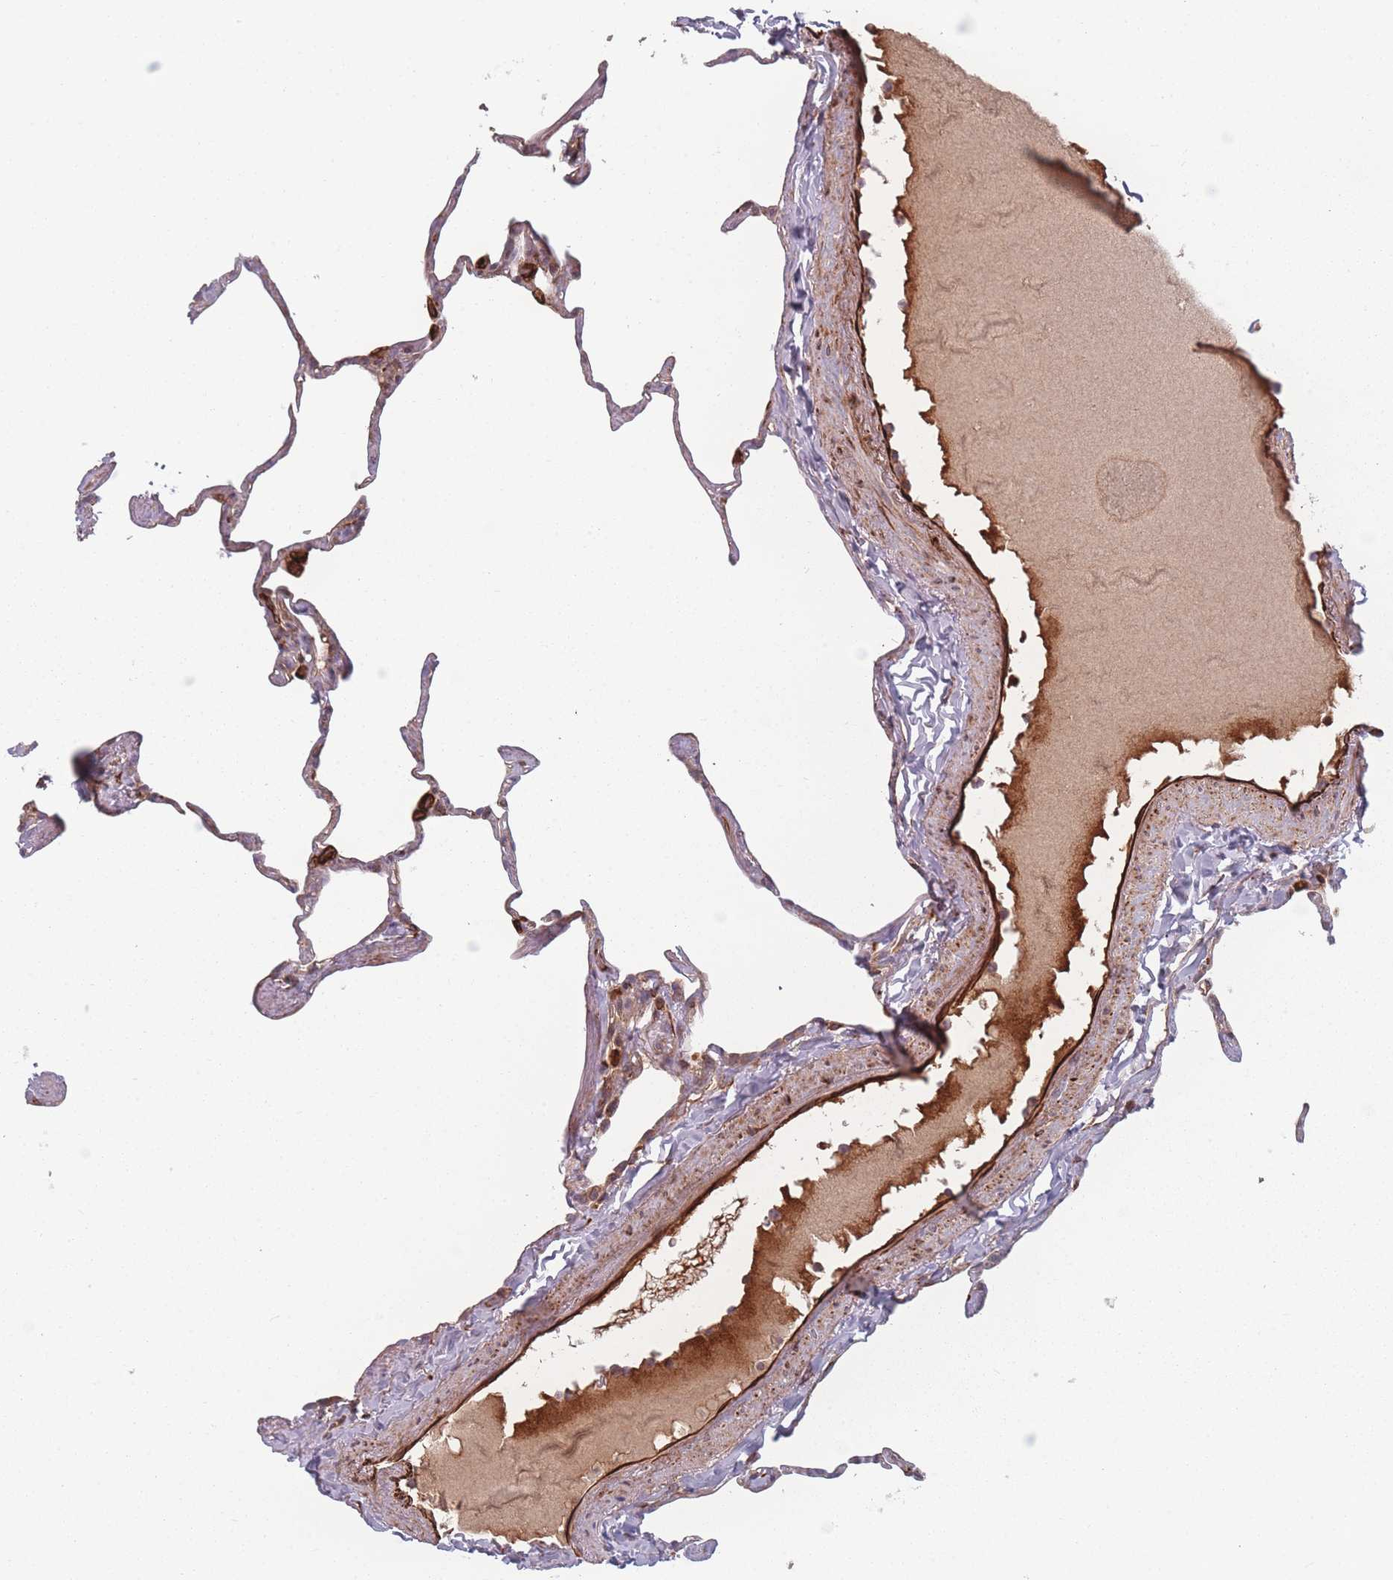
{"staining": {"intensity": "negative", "quantity": "none", "location": "none"}, "tissue": "lung", "cell_type": "Alveolar cells", "image_type": "normal", "snomed": [{"axis": "morphology", "description": "Normal tissue, NOS"}, {"axis": "topography", "description": "Lung"}], "caption": "Alveolar cells show no significant protein staining in normal lung. The staining was performed using DAB (3,3'-diaminobenzidine) to visualize the protein expression in brown, while the nuclei were stained in blue with hematoxylin (Magnification: 20x).", "gene": "EEF1AKMT2", "patient": {"sex": "male", "age": 65}}